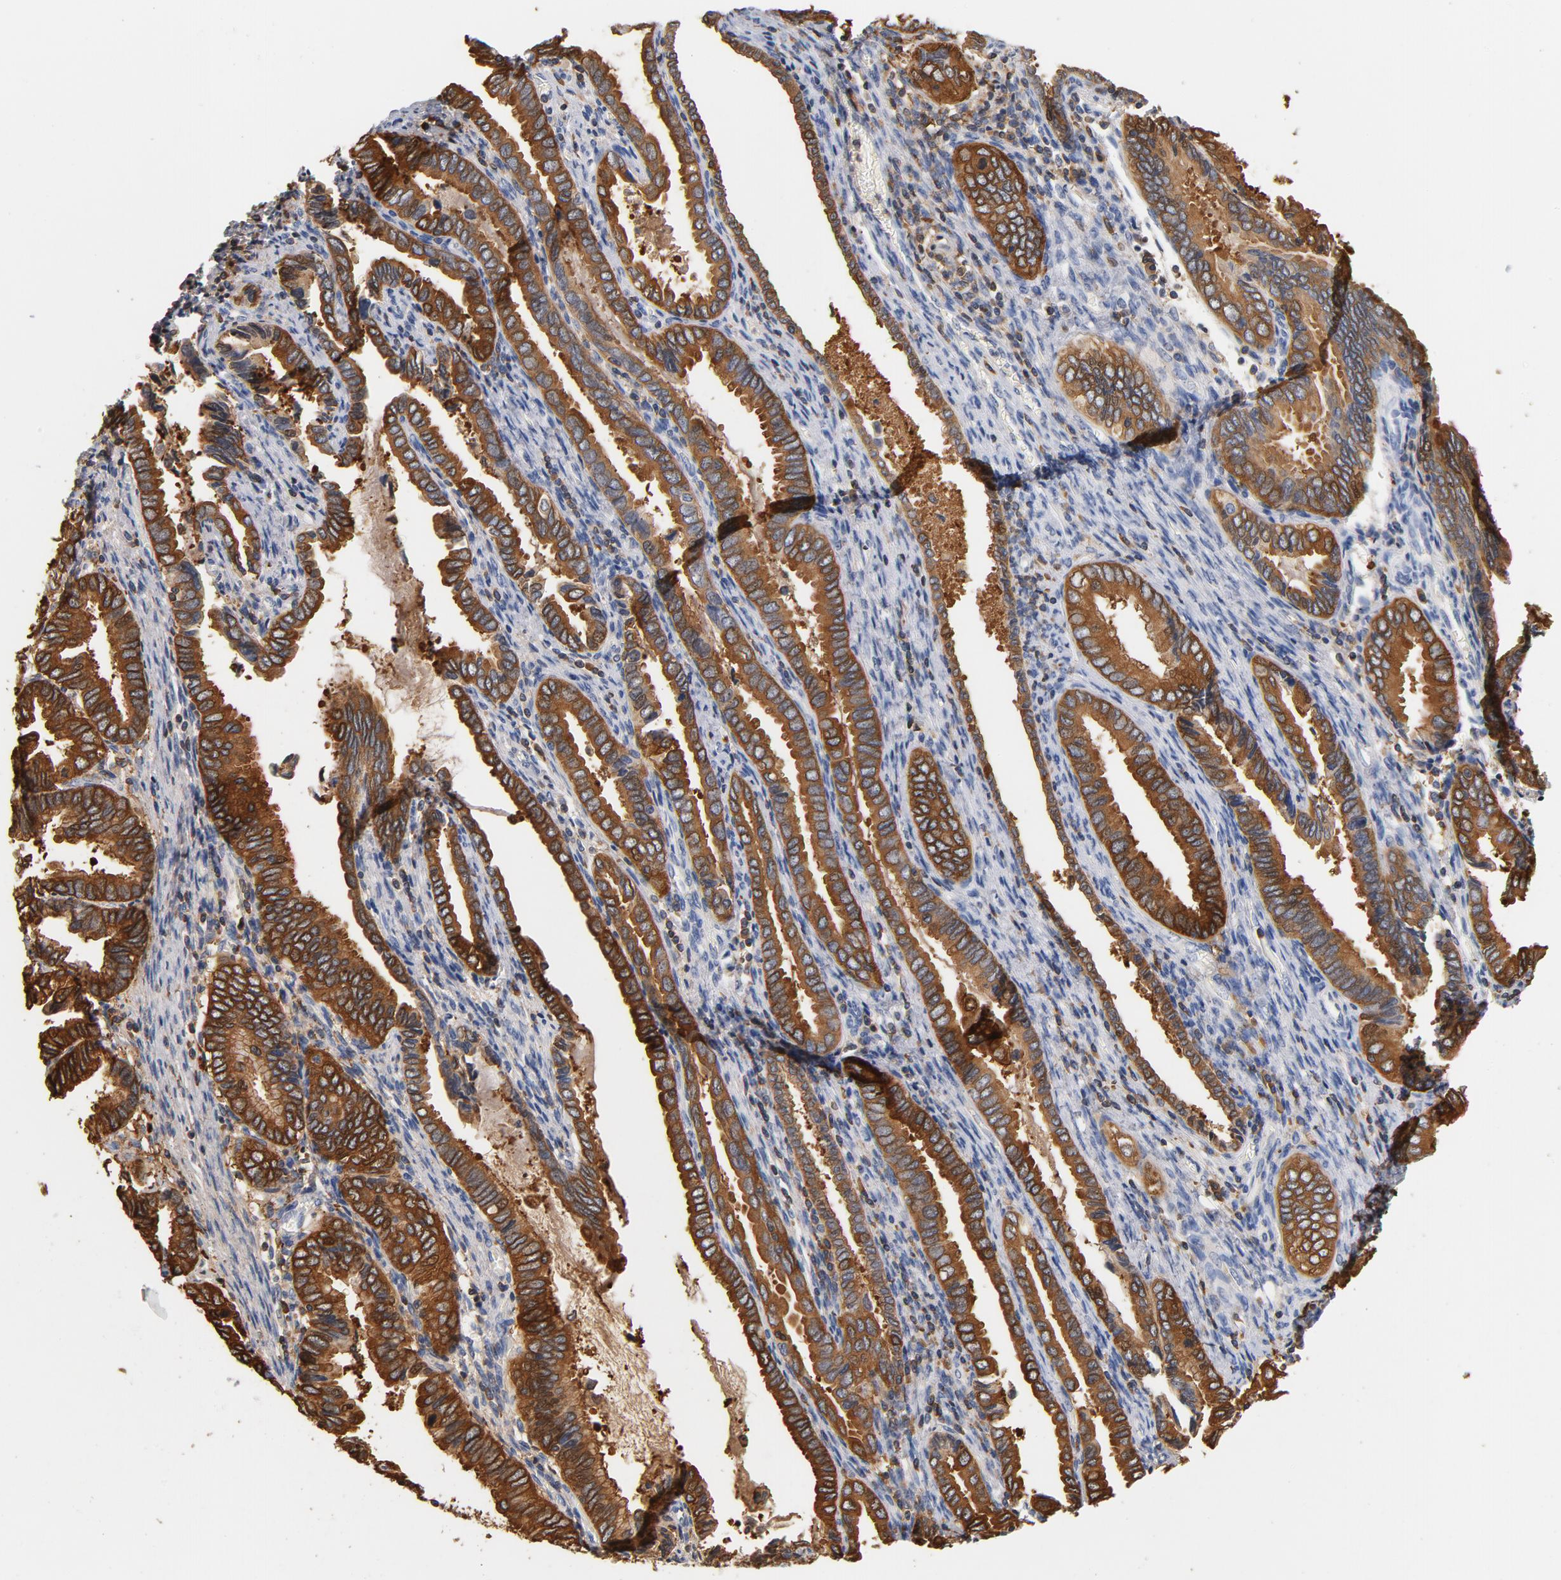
{"staining": {"intensity": "strong", "quantity": ">75%", "location": "cytoplasmic/membranous"}, "tissue": "cervical cancer", "cell_type": "Tumor cells", "image_type": "cancer", "snomed": [{"axis": "morphology", "description": "Adenocarcinoma, NOS"}, {"axis": "topography", "description": "Cervix"}], "caption": "IHC staining of cervical cancer (adenocarcinoma), which exhibits high levels of strong cytoplasmic/membranous staining in about >75% of tumor cells indicating strong cytoplasmic/membranous protein staining. The staining was performed using DAB (brown) for protein detection and nuclei were counterstained in hematoxylin (blue).", "gene": "EZR", "patient": {"sex": "female", "age": 49}}